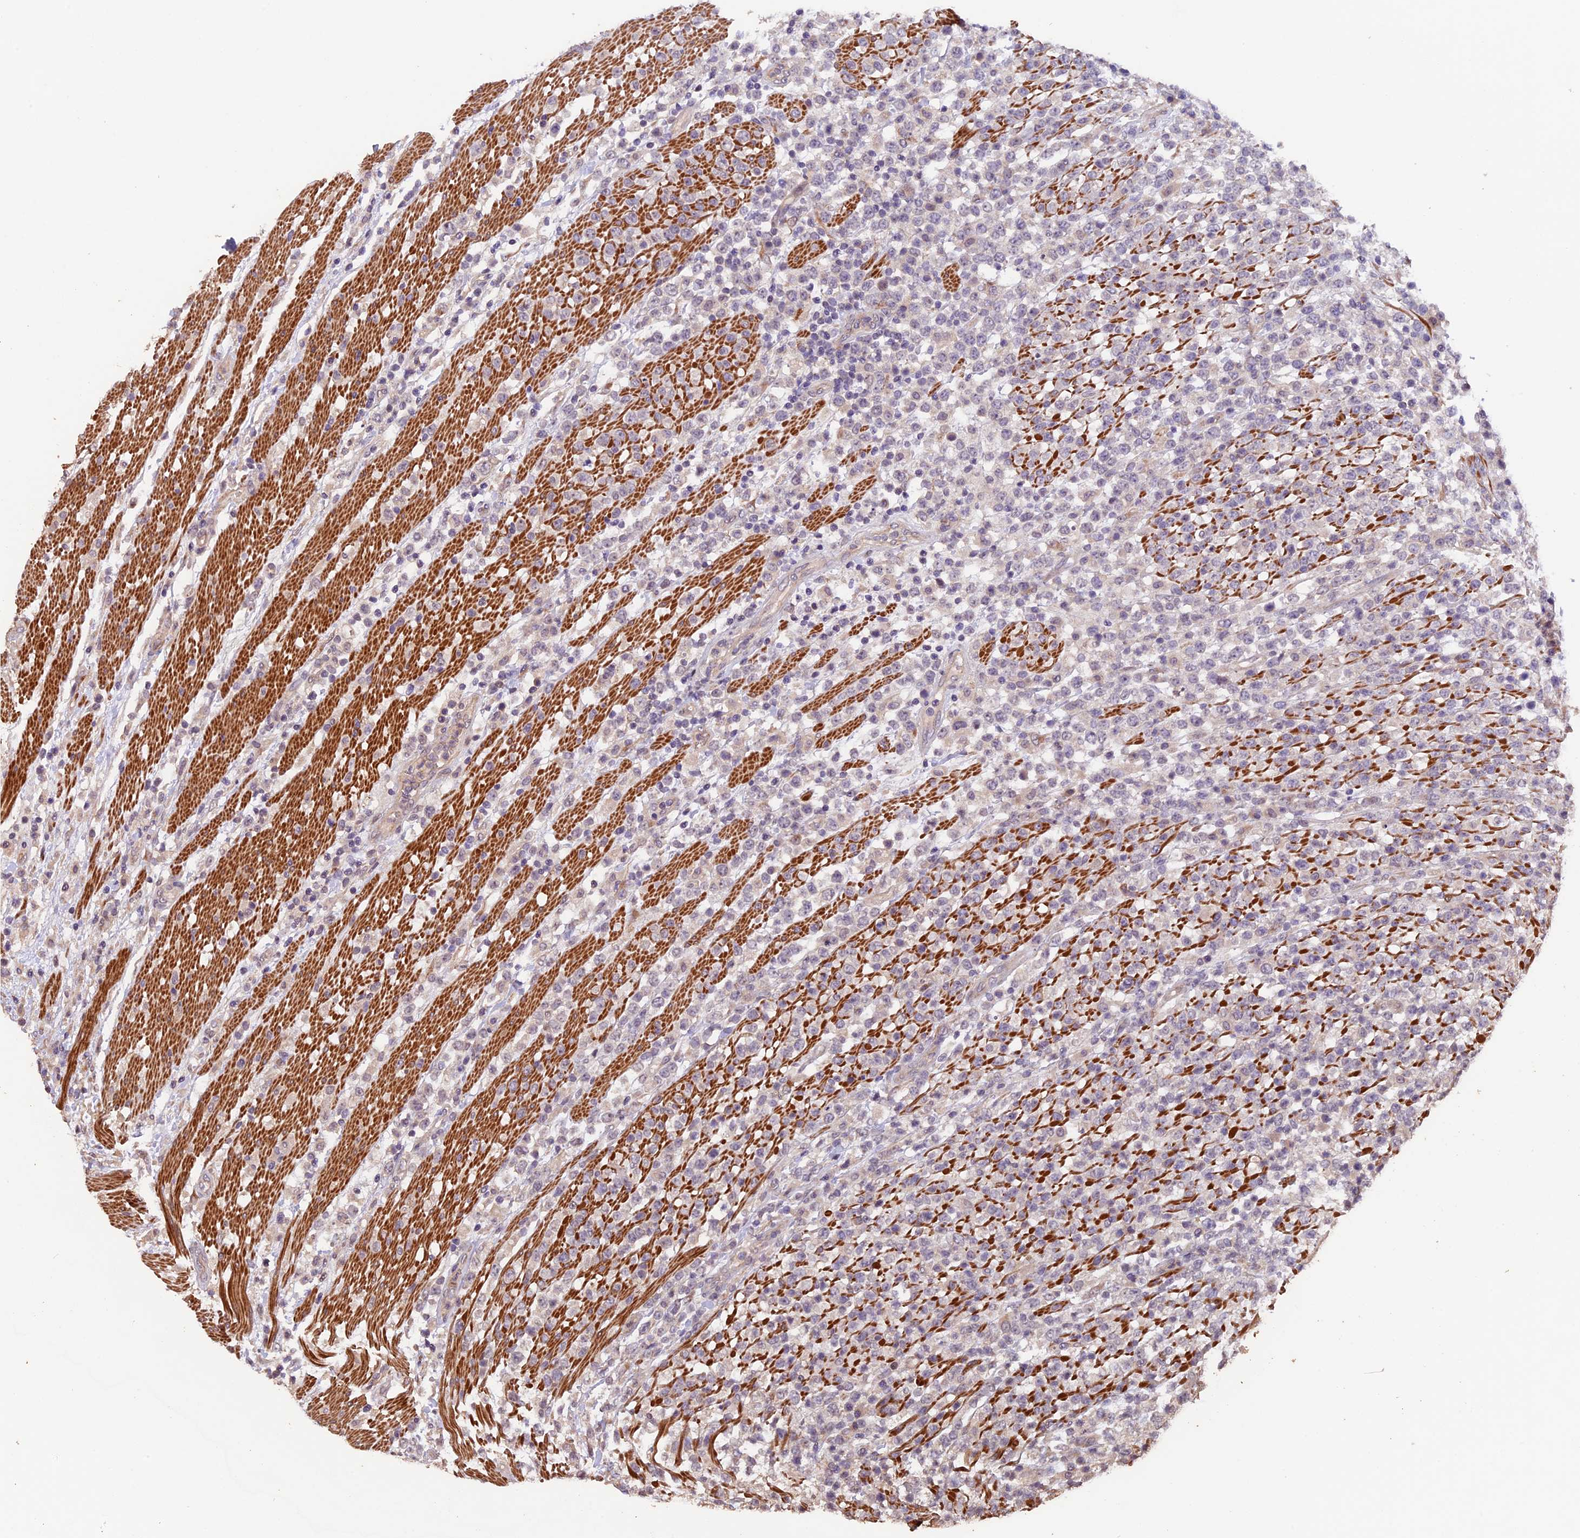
{"staining": {"intensity": "negative", "quantity": "none", "location": "none"}, "tissue": "lymphoma", "cell_type": "Tumor cells", "image_type": "cancer", "snomed": [{"axis": "morphology", "description": "Malignant lymphoma, non-Hodgkin's type, High grade"}, {"axis": "topography", "description": "Colon"}], "caption": "This image is of malignant lymphoma, non-Hodgkin's type (high-grade) stained with IHC to label a protein in brown with the nuclei are counter-stained blue. There is no positivity in tumor cells.", "gene": "GNB5", "patient": {"sex": "female", "age": 53}}